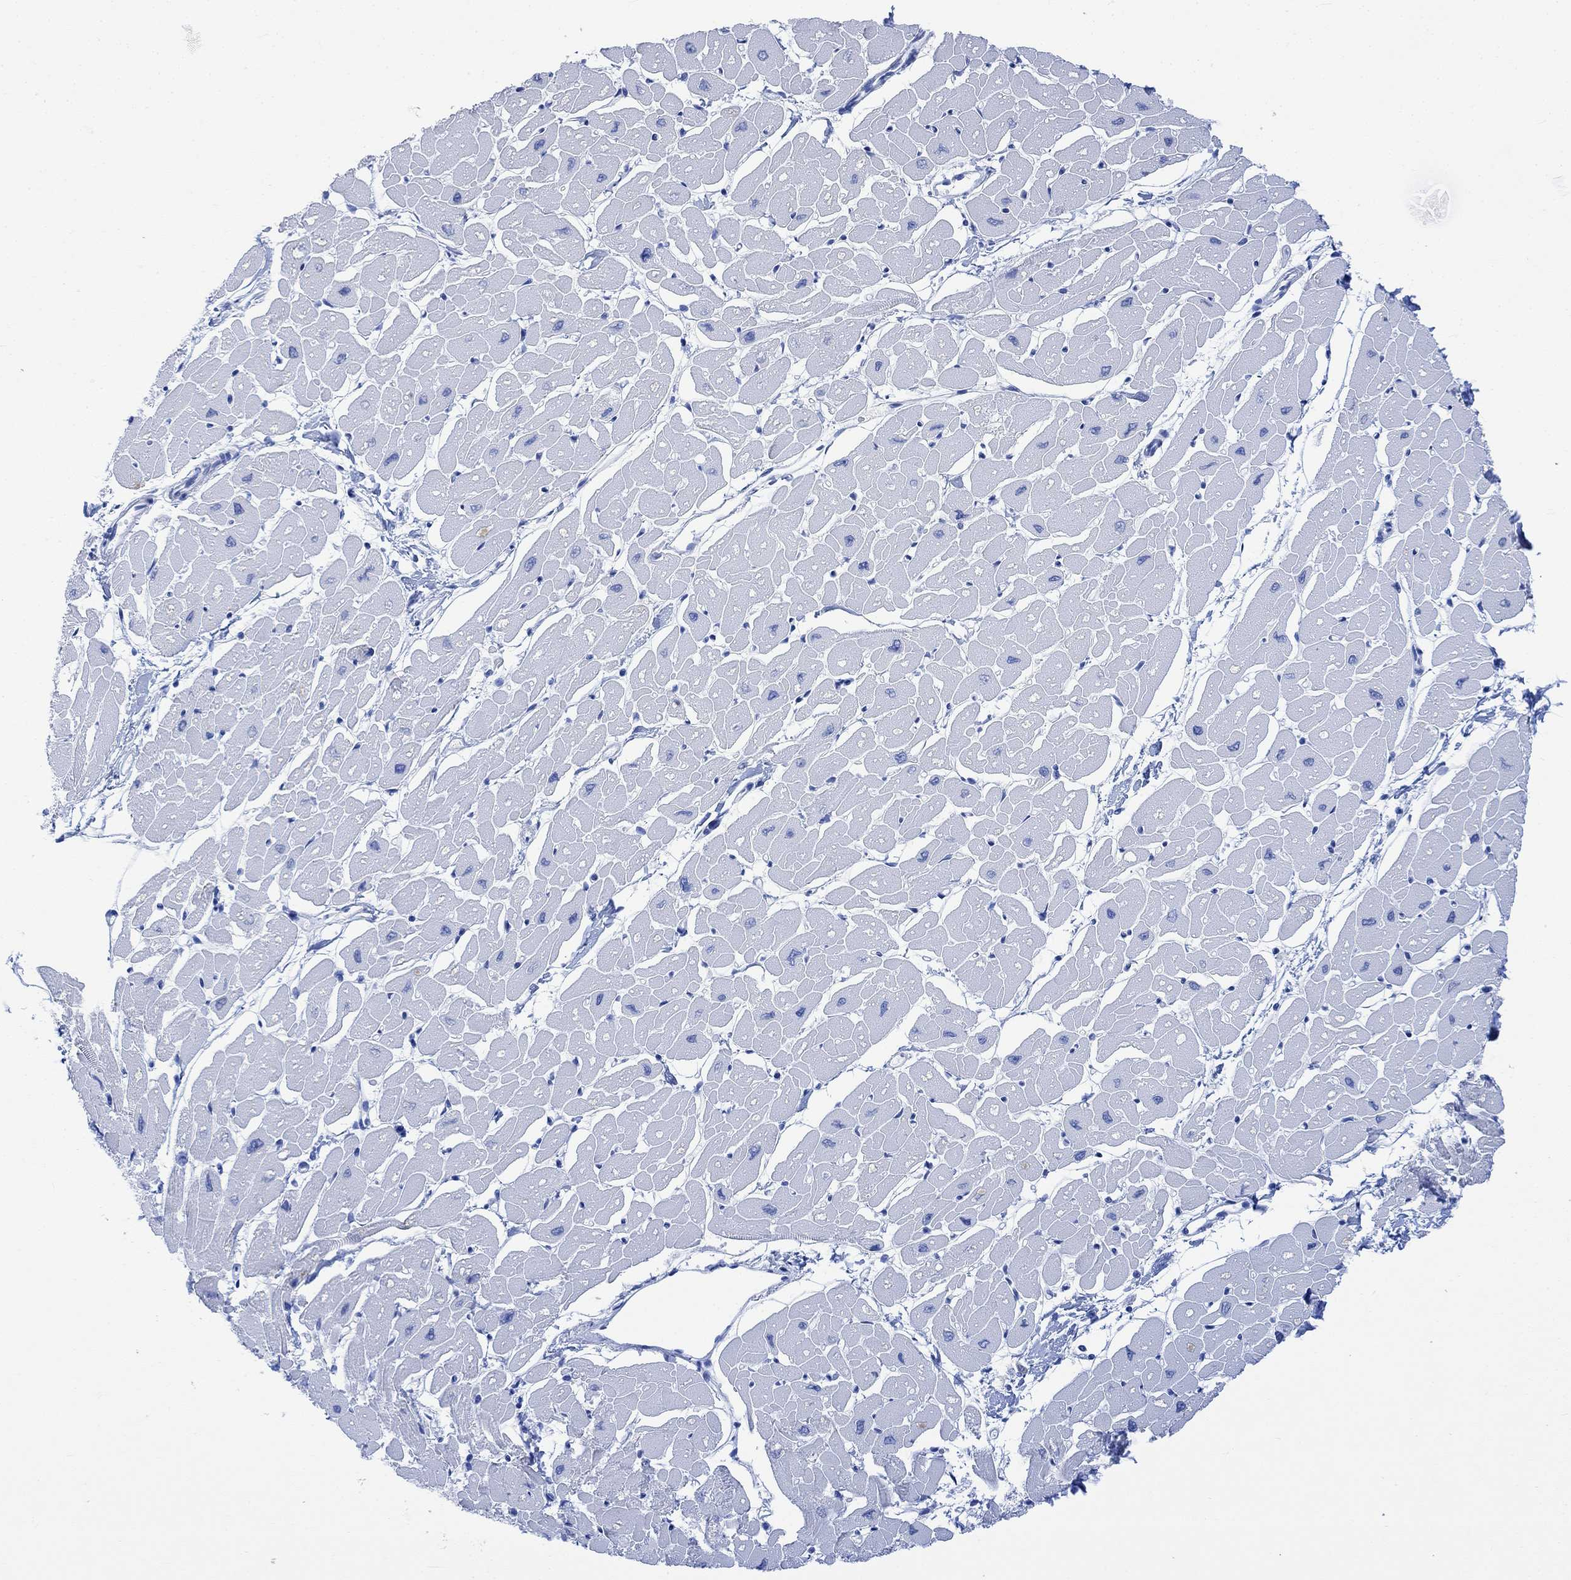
{"staining": {"intensity": "negative", "quantity": "none", "location": "none"}, "tissue": "heart muscle", "cell_type": "Cardiomyocytes", "image_type": "normal", "snomed": [{"axis": "morphology", "description": "Normal tissue, NOS"}, {"axis": "topography", "description": "Heart"}], "caption": "A micrograph of human heart muscle is negative for staining in cardiomyocytes. Brightfield microscopy of immunohistochemistry (IHC) stained with DAB (brown) and hematoxylin (blue), captured at high magnification.", "gene": "CELF4", "patient": {"sex": "male", "age": 57}}